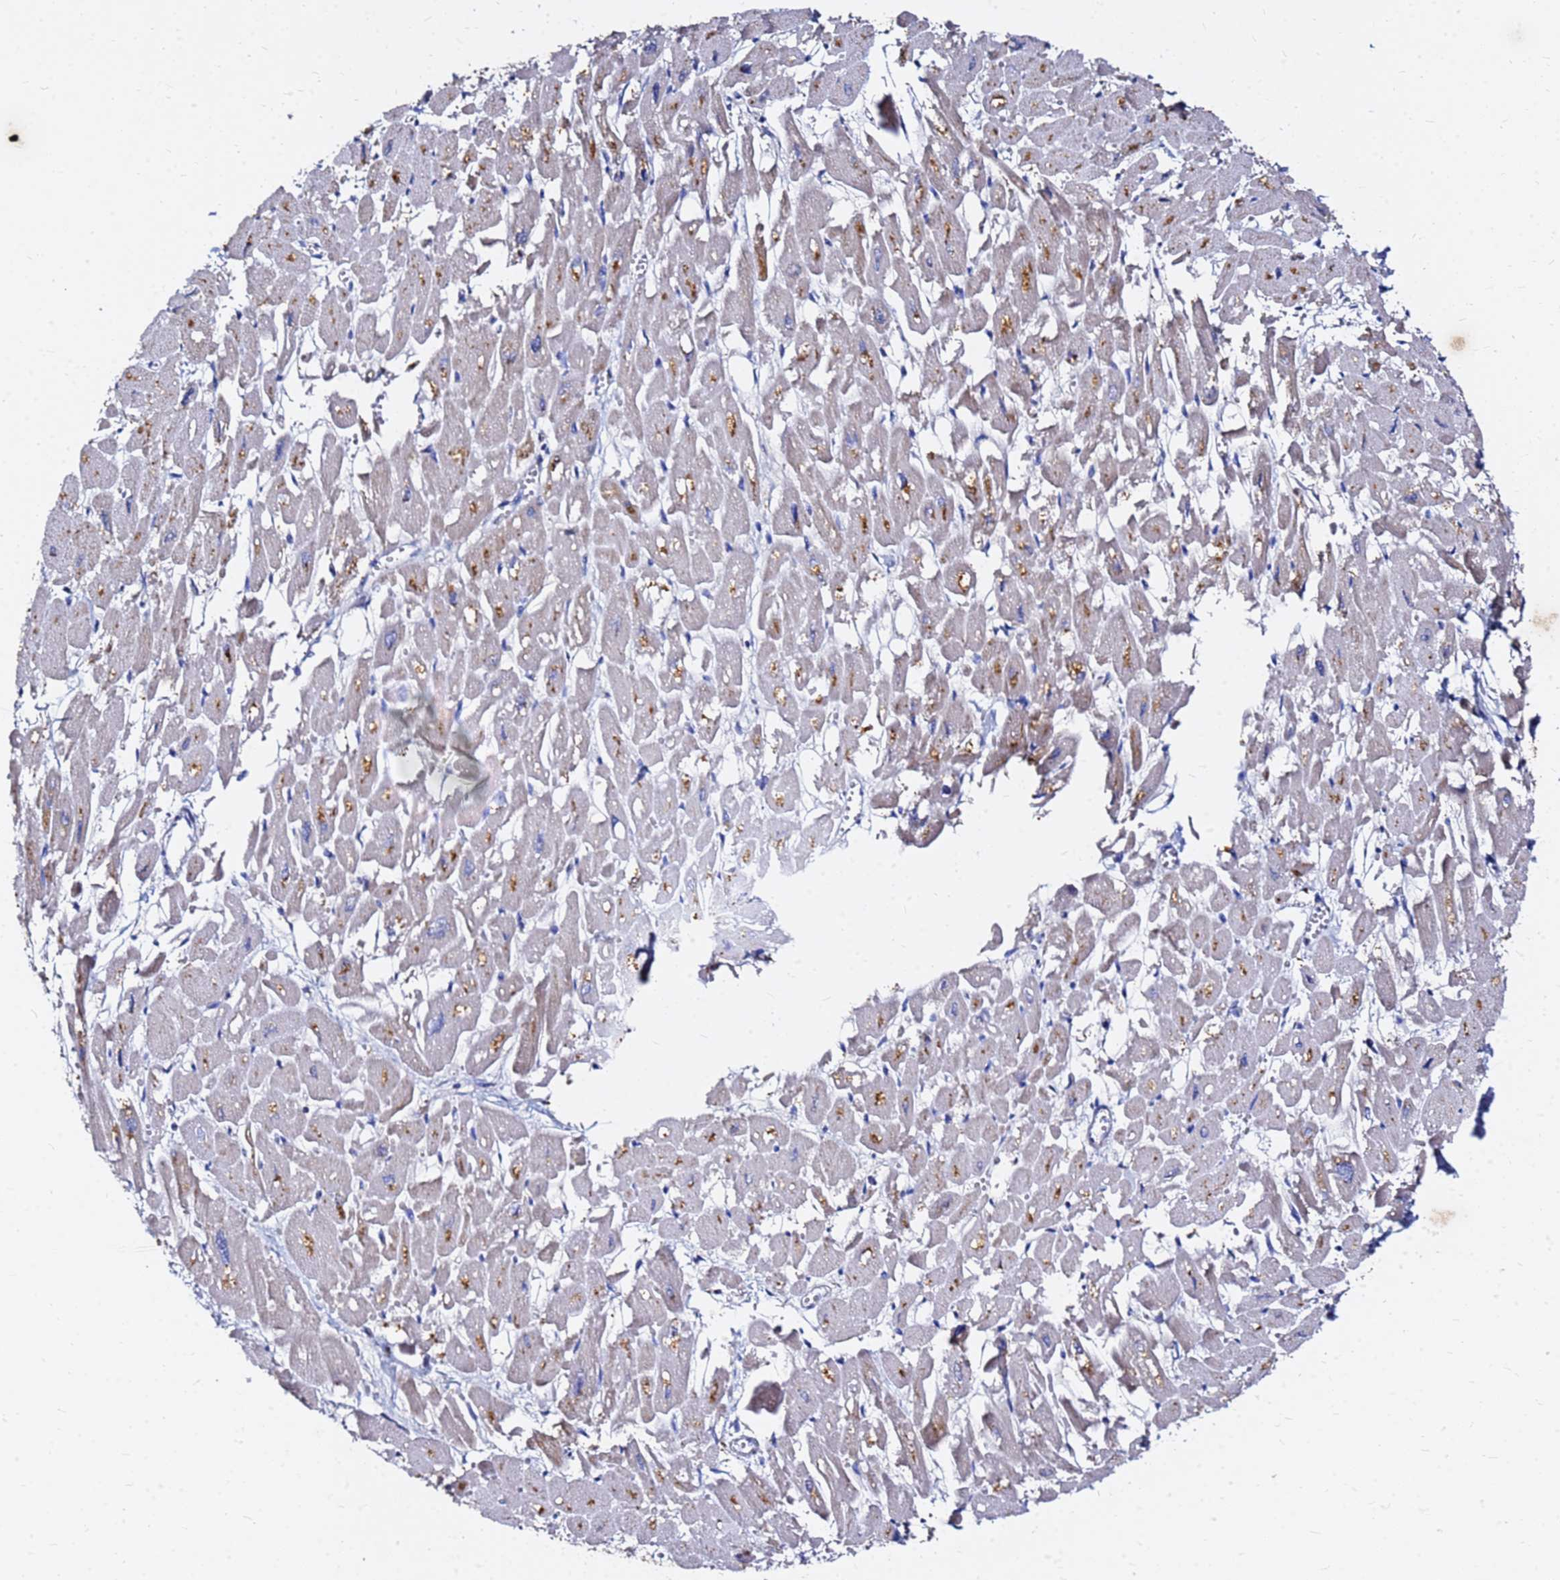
{"staining": {"intensity": "moderate", "quantity": "25%-75%", "location": "cytoplasmic/membranous"}, "tissue": "heart muscle", "cell_type": "Cardiomyocytes", "image_type": "normal", "snomed": [{"axis": "morphology", "description": "Normal tissue, NOS"}, {"axis": "topography", "description": "Heart"}], "caption": "High-power microscopy captured an IHC histopathology image of unremarkable heart muscle, revealing moderate cytoplasmic/membranous staining in approximately 25%-75% of cardiomyocytes. The staining is performed using DAB (3,3'-diaminobenzidine) brown chromogen to label protein expression. The nuclei are counter-stained blue using hematoxylin.", "gene": "FAM183A", "patient": {"sex": "male", "age": 54}}